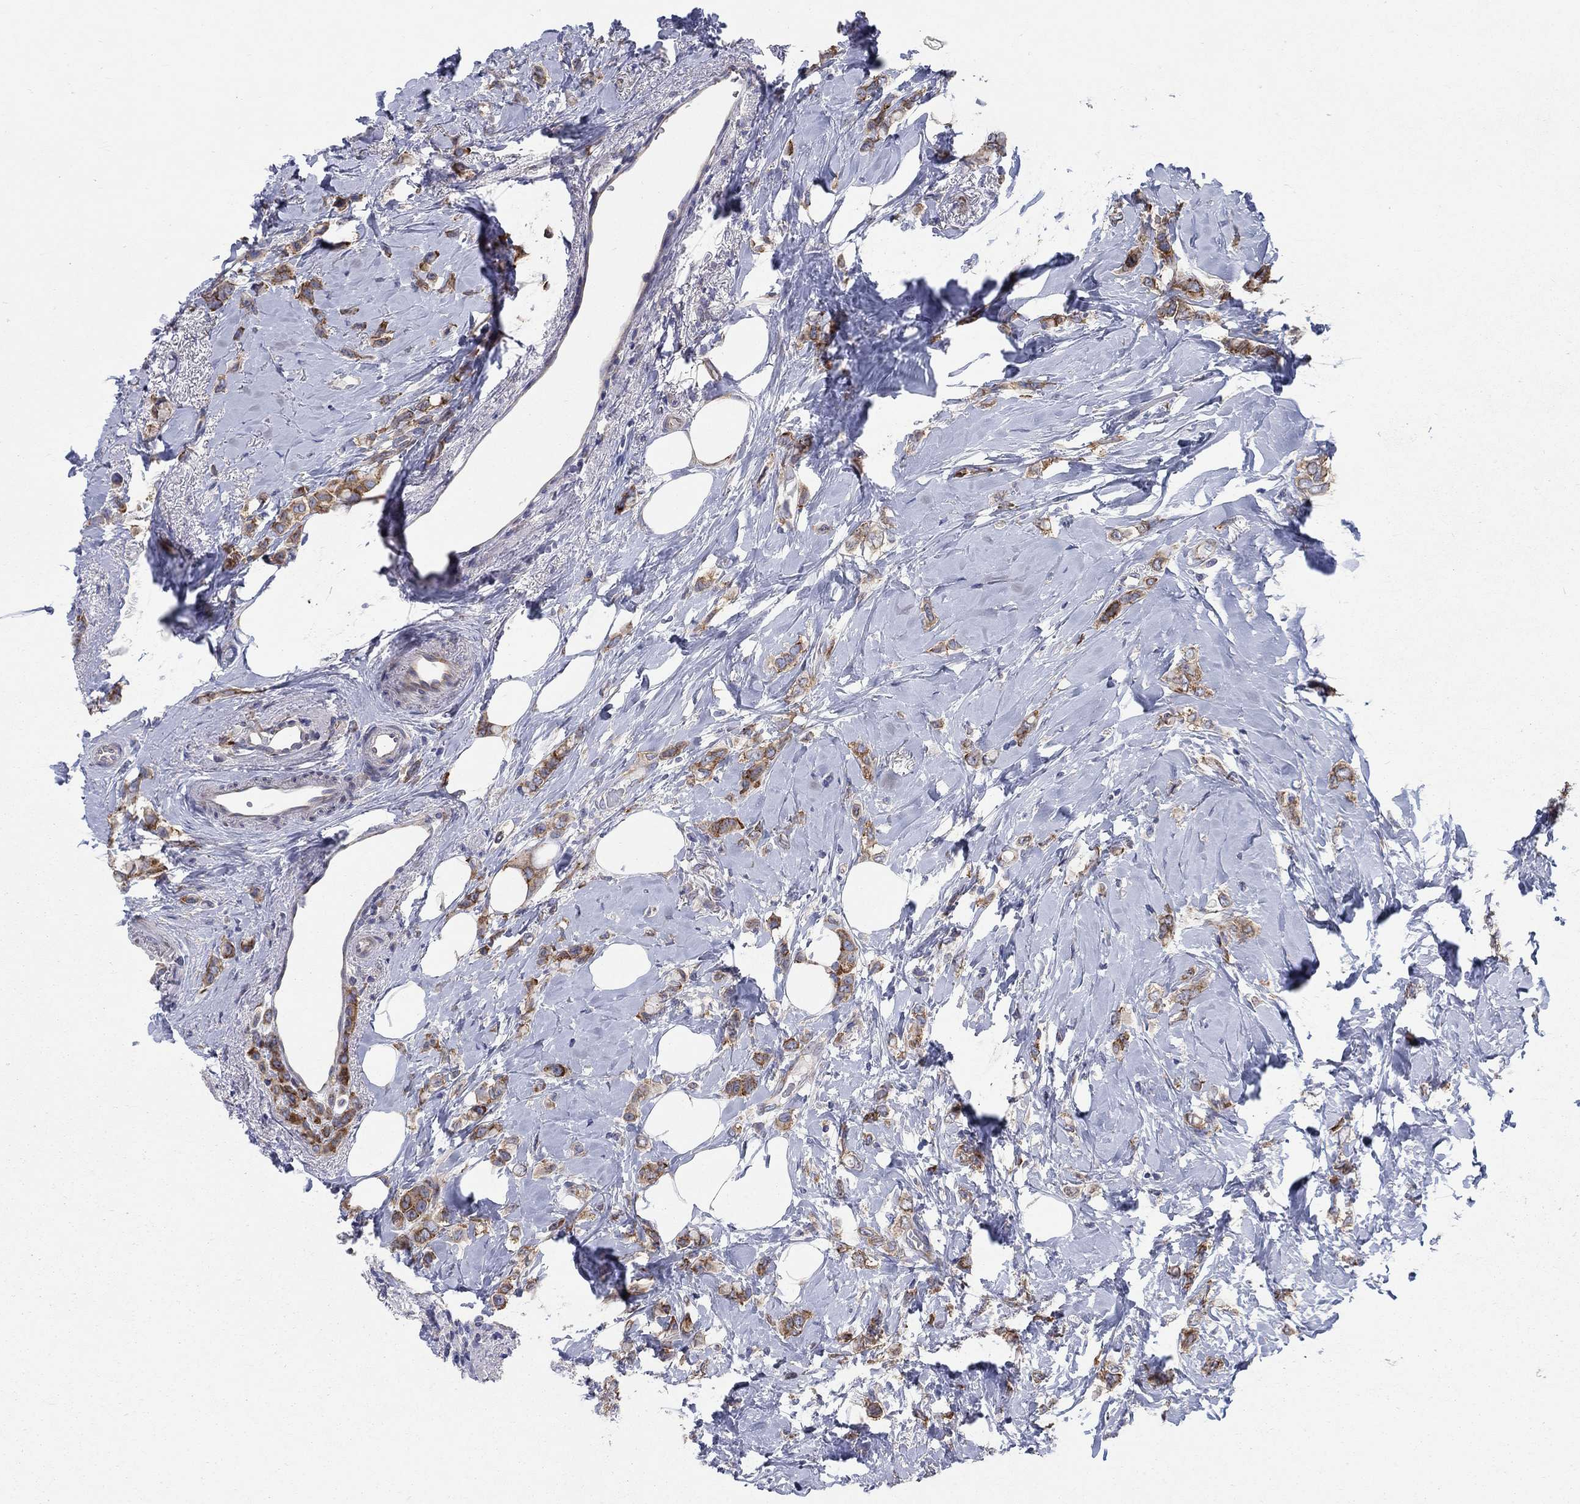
{"staining": {"intensity": "strong", "quantity": "25%-75%", "location": "cytoplasmic/membranous"}, "tissue": "breast cancer", "cell_type": "Tumor cells", "image_type": "cancer", "snomed": [{"axis": "morphology", "description": "Lobular carcinoma"}, {"axis": "topography", "description": "Breast"}], "caption": "An immunohistochemistry image of neoplastic tissue is shown. Protein staining in brown highlights strong cytoplasmic/membranous positivity in breast cancer (lobular carcinoma) within tumor cells. (IHC, brightfield microscopy, high magnification).", "gene": "TMEM59", "patient": {"sex": "female", "age": 66}}